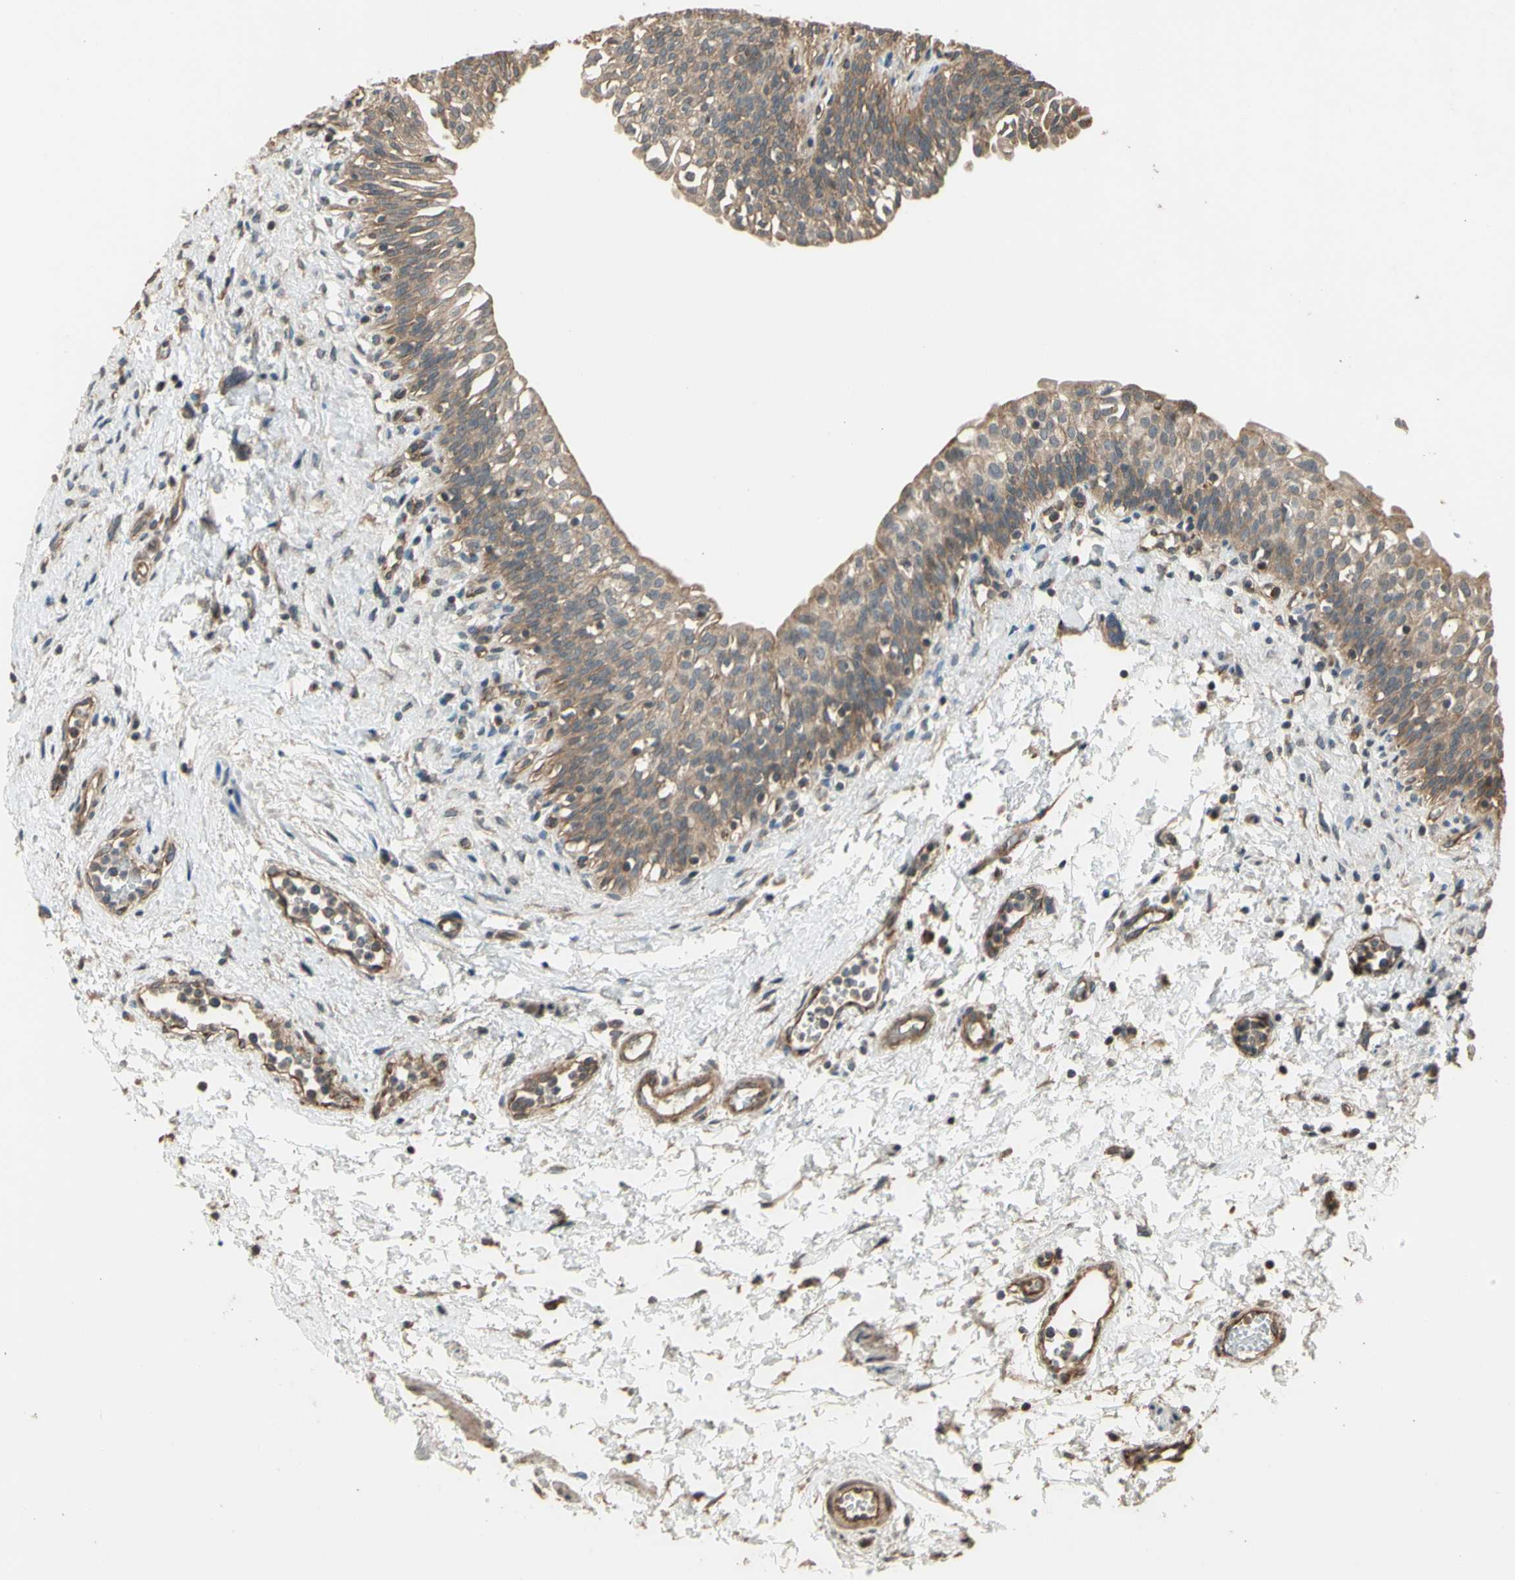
{"staining": {"intensity": "weak", "quantity": ">75%", "location": "cytoplasmic/membranous"}, "tissue": "urinary bladder", "cell_type": "Urothelial cells", "image_type": "normal", "snomed": [{"axis": "morphology", "description": "Normal tissue, NOS"}, {"axis": "topography", "description": "Urinary bladder"}], "caption": "This image displays IHC staining of benign human urinary bladder, with low weak cytoplasmic/membranous positivity in about >75% of urothelial cells.", "gene": "EFNB2", "patient": {"sex": "male", "age": 55}}